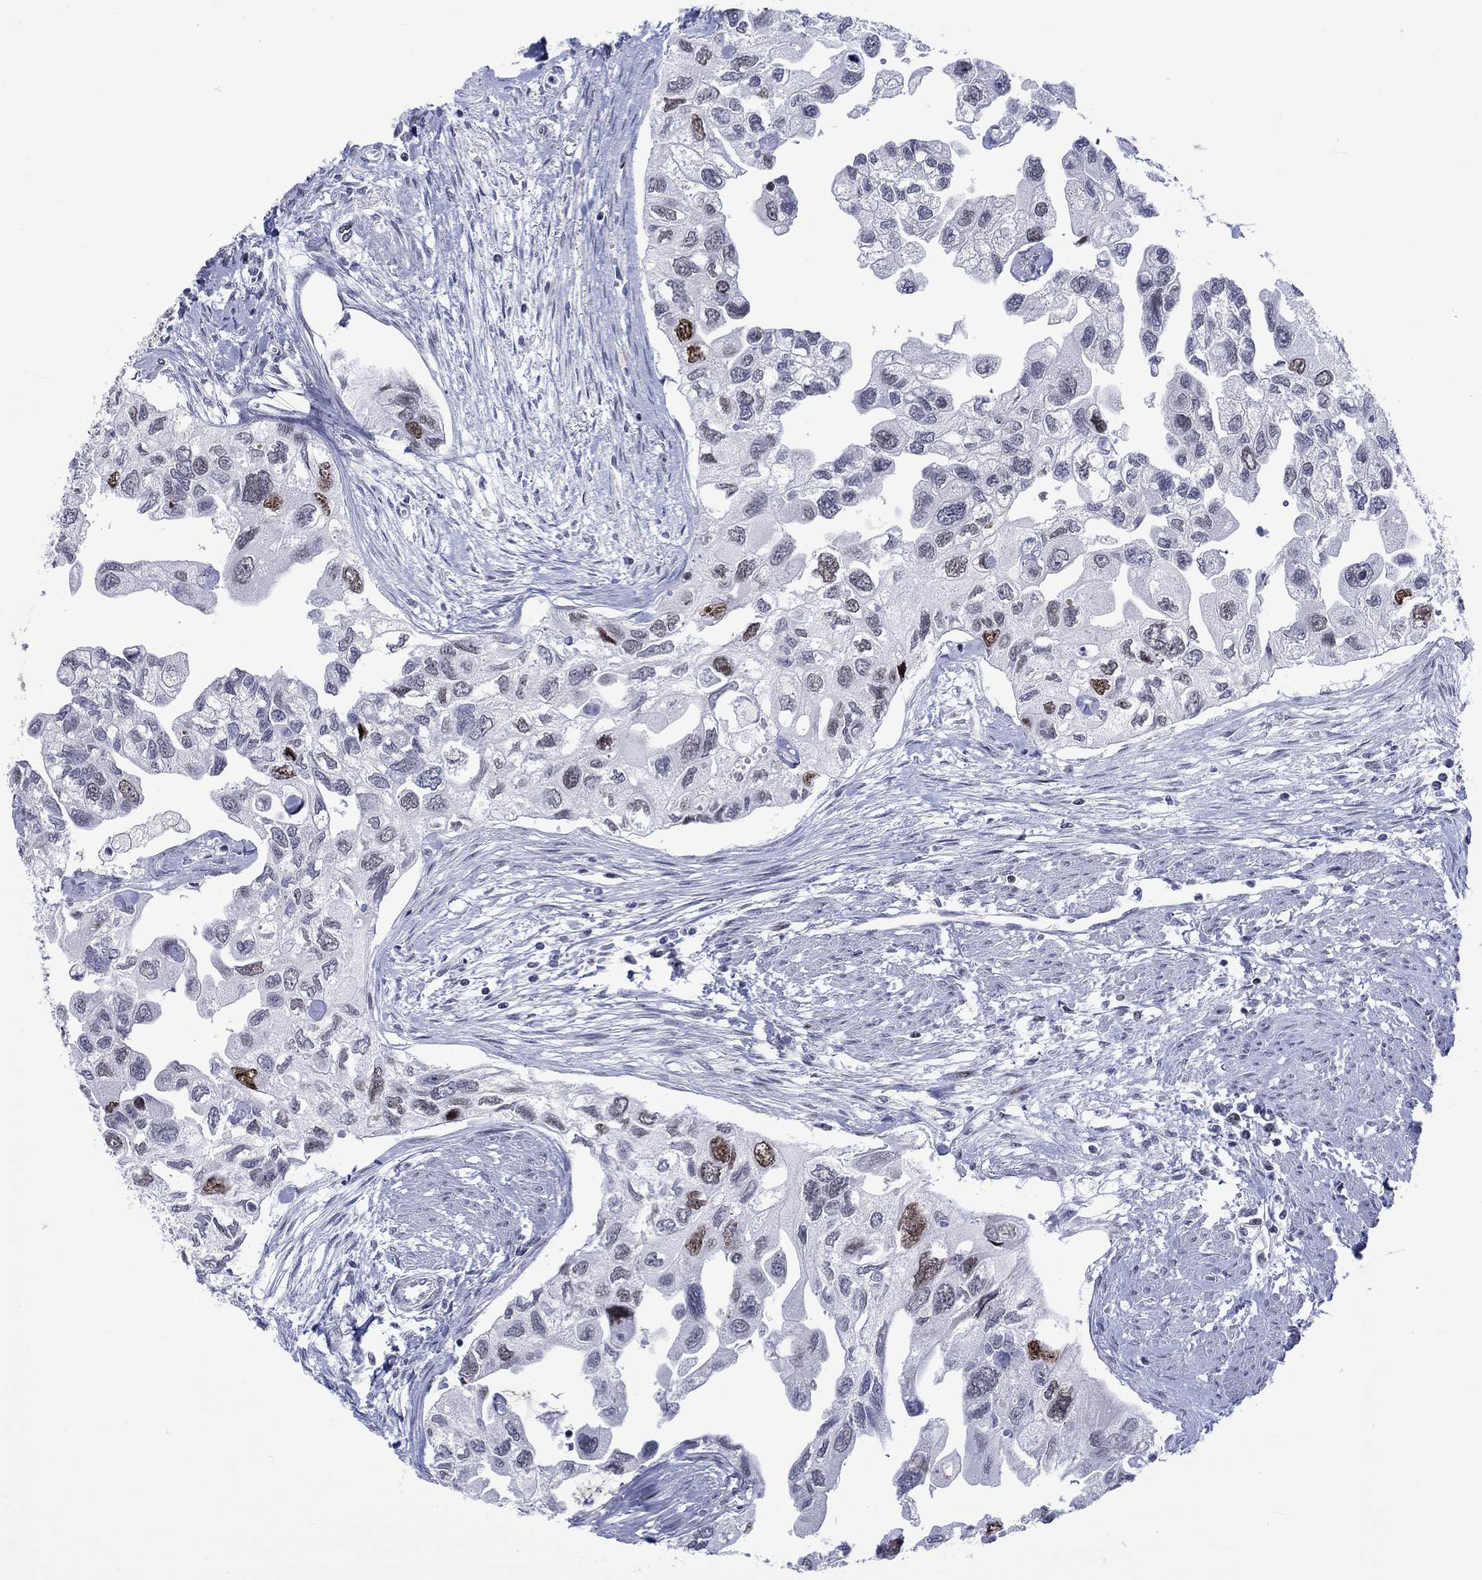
{"staining": {"intensity": "strong", "quantity": "<25%", "location": "nuclear"}, "tissue": "urothelial cancer", "cell_type": "Tumor cells", "image_type": "cancer", "snomed": [{"axis": "morphology", "description": "Urothelial carcinoma, High grade"}, {"axis": "topography", "description": "Urinary bladder"}], "caption": "Protein expression analysis of human urothelial cancer reveals strong nuclear staining in approximately <25% of tumor cells.", "gene": "CDCA2", "patient": {"sex": "male", "age": 59}}